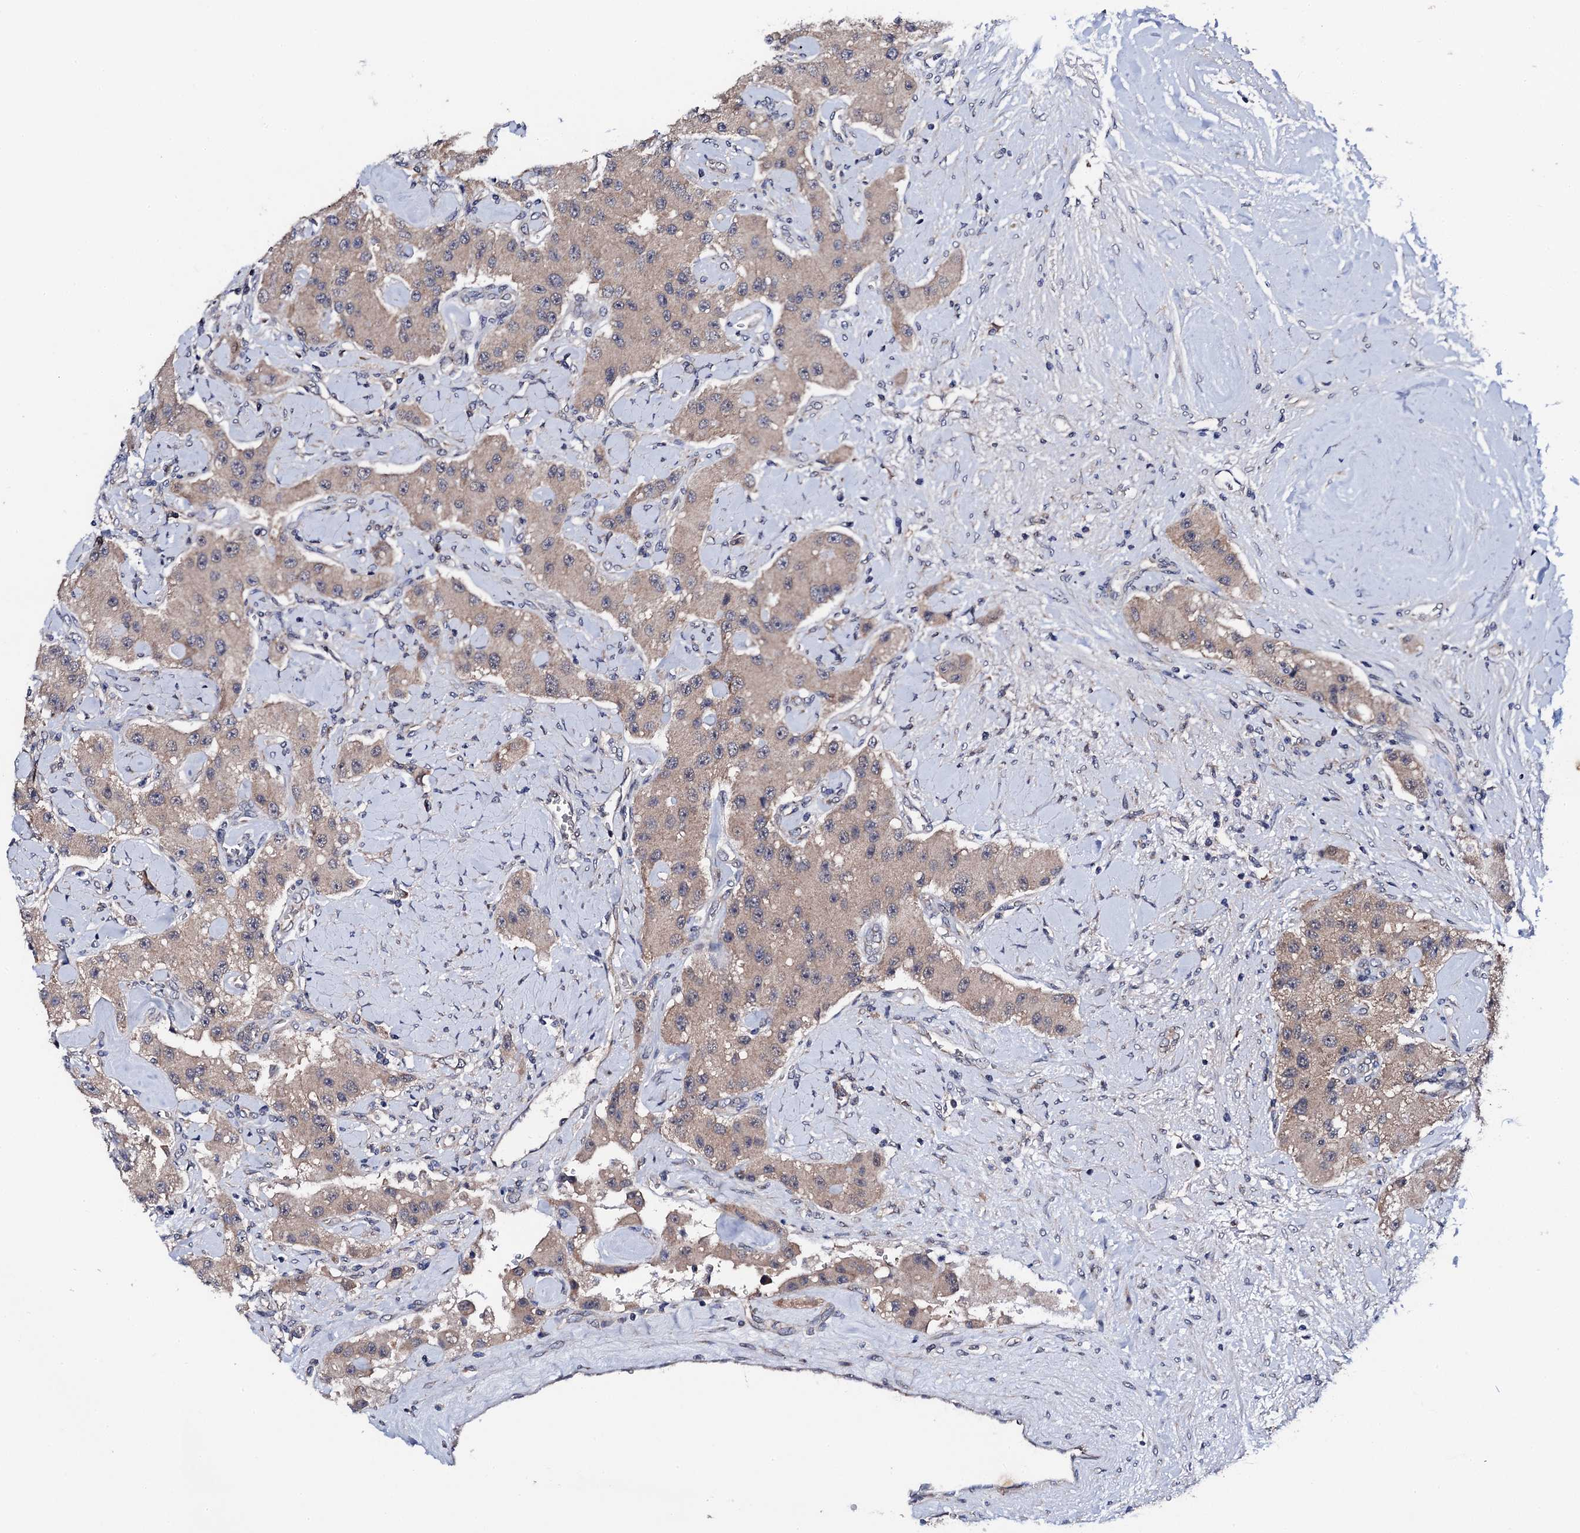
{"staining": {"intensity": "weak", "quantity": ">75%", "location": "cytoplasmic/membranous"}, "tissue": "carcinoid", "cell_type": "Tumor cells", "image_type": "cancer", "snomed": [{"axis": "morphology", "description": "Carcinoid, malignant, NOS"}, {"axis": "topography", "description": "Pancreas"}], "caption": "Weak cytoplasmic/membranous positivity for a protein is present in about >75% of tumor cells of carcinoid using IHC.", "gene": "IP6K1", "patient": {"sex": "male", "age": 41}}